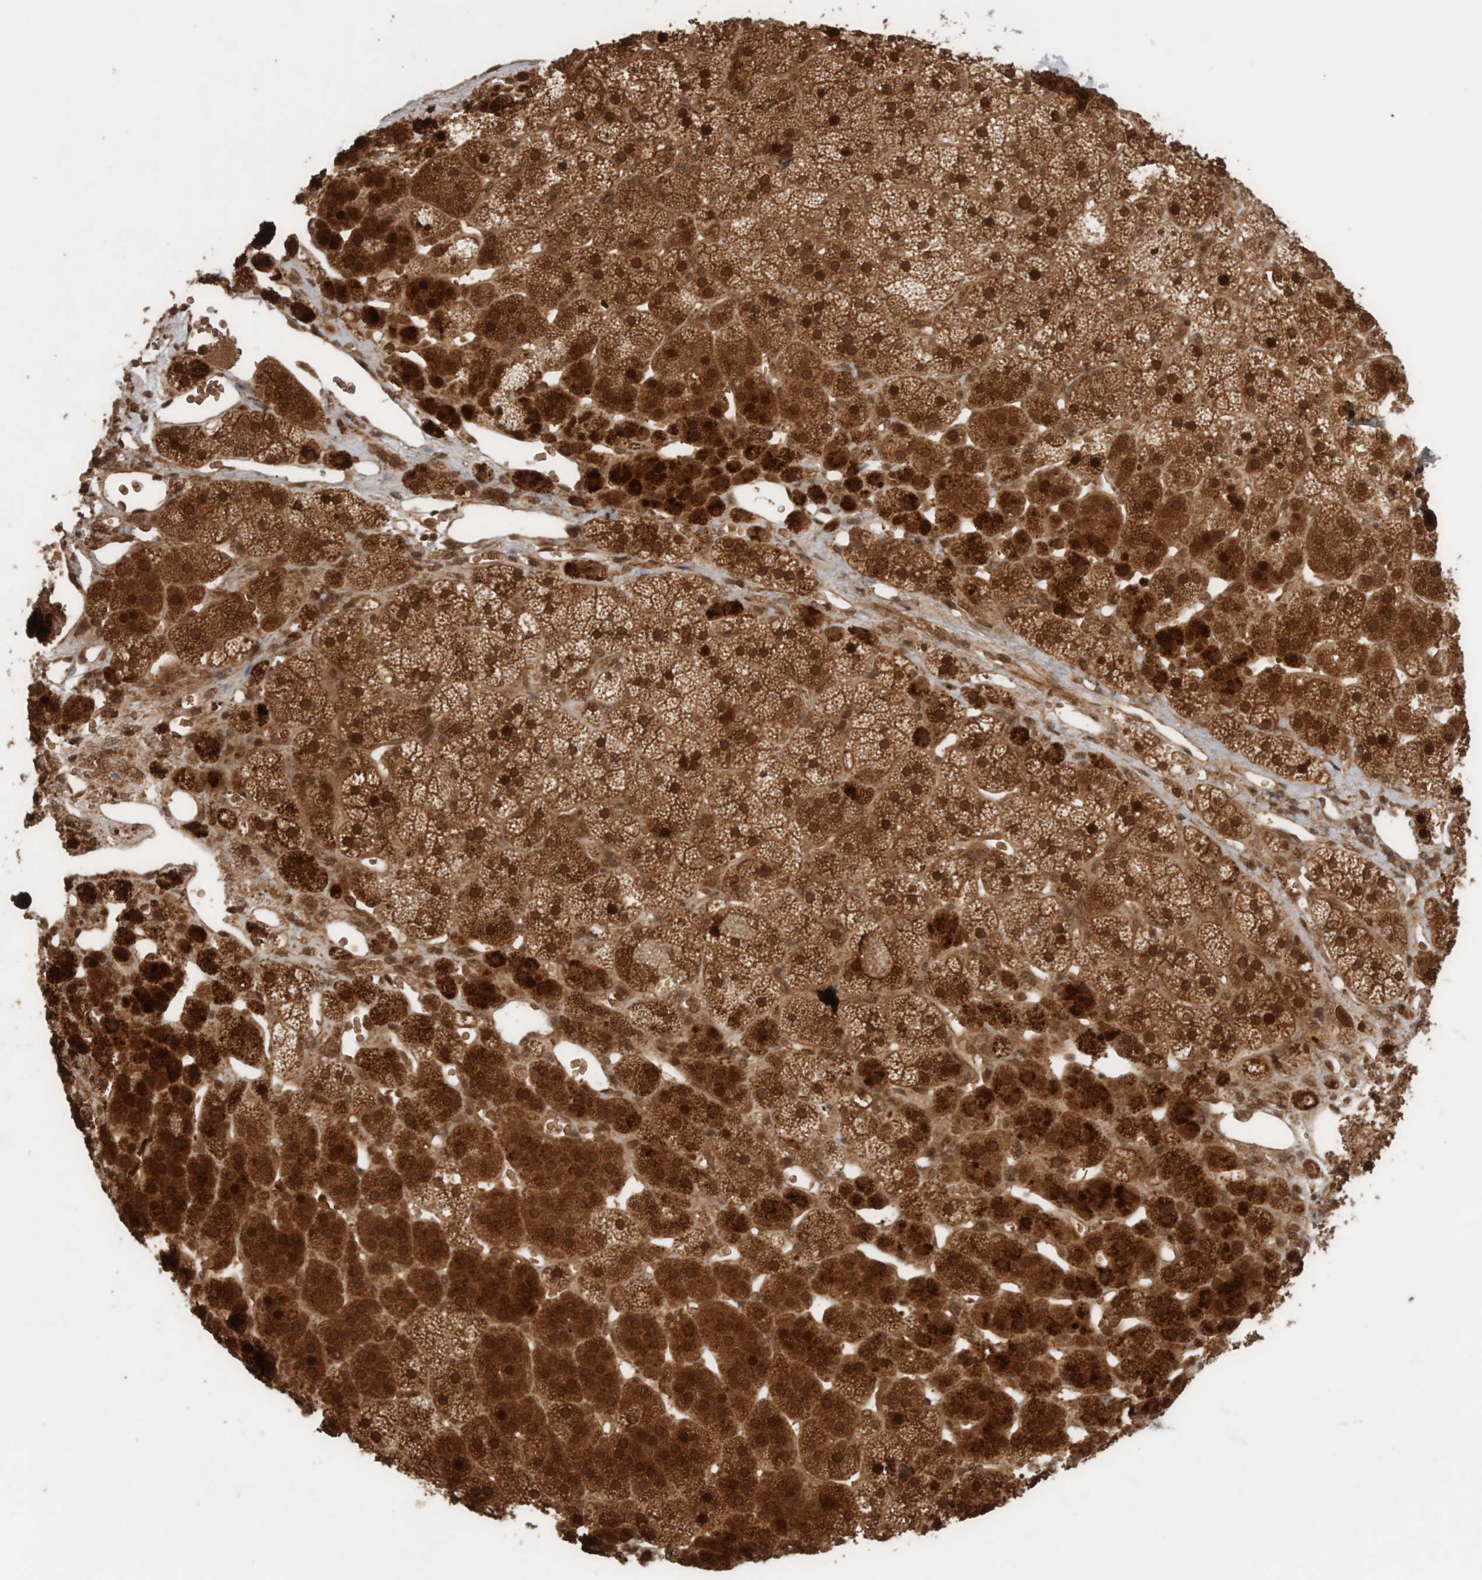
{"staining": {"intensity": "strong", "quantity": ">75%", "location": "cytoplasmic/membranous,nuclear"}, "tissue": "adrenal gland", "cell_type": "Glandular cells", "image_type": "normal", "snomed": [{"axis": "morphology", "description": "Normal tissue, NOS"}, {"axis": "topography", "description": "Adrenal gland"}], "caption": "Immunohistochemistry (IHC) of normal human adrenal gland reveals high levels of strong cytoplasmic/membranous,nuclear expression in about >75% of glandular cells.", "gene": "CNTROB", "patient": {"sex": "female", "age": 44}}